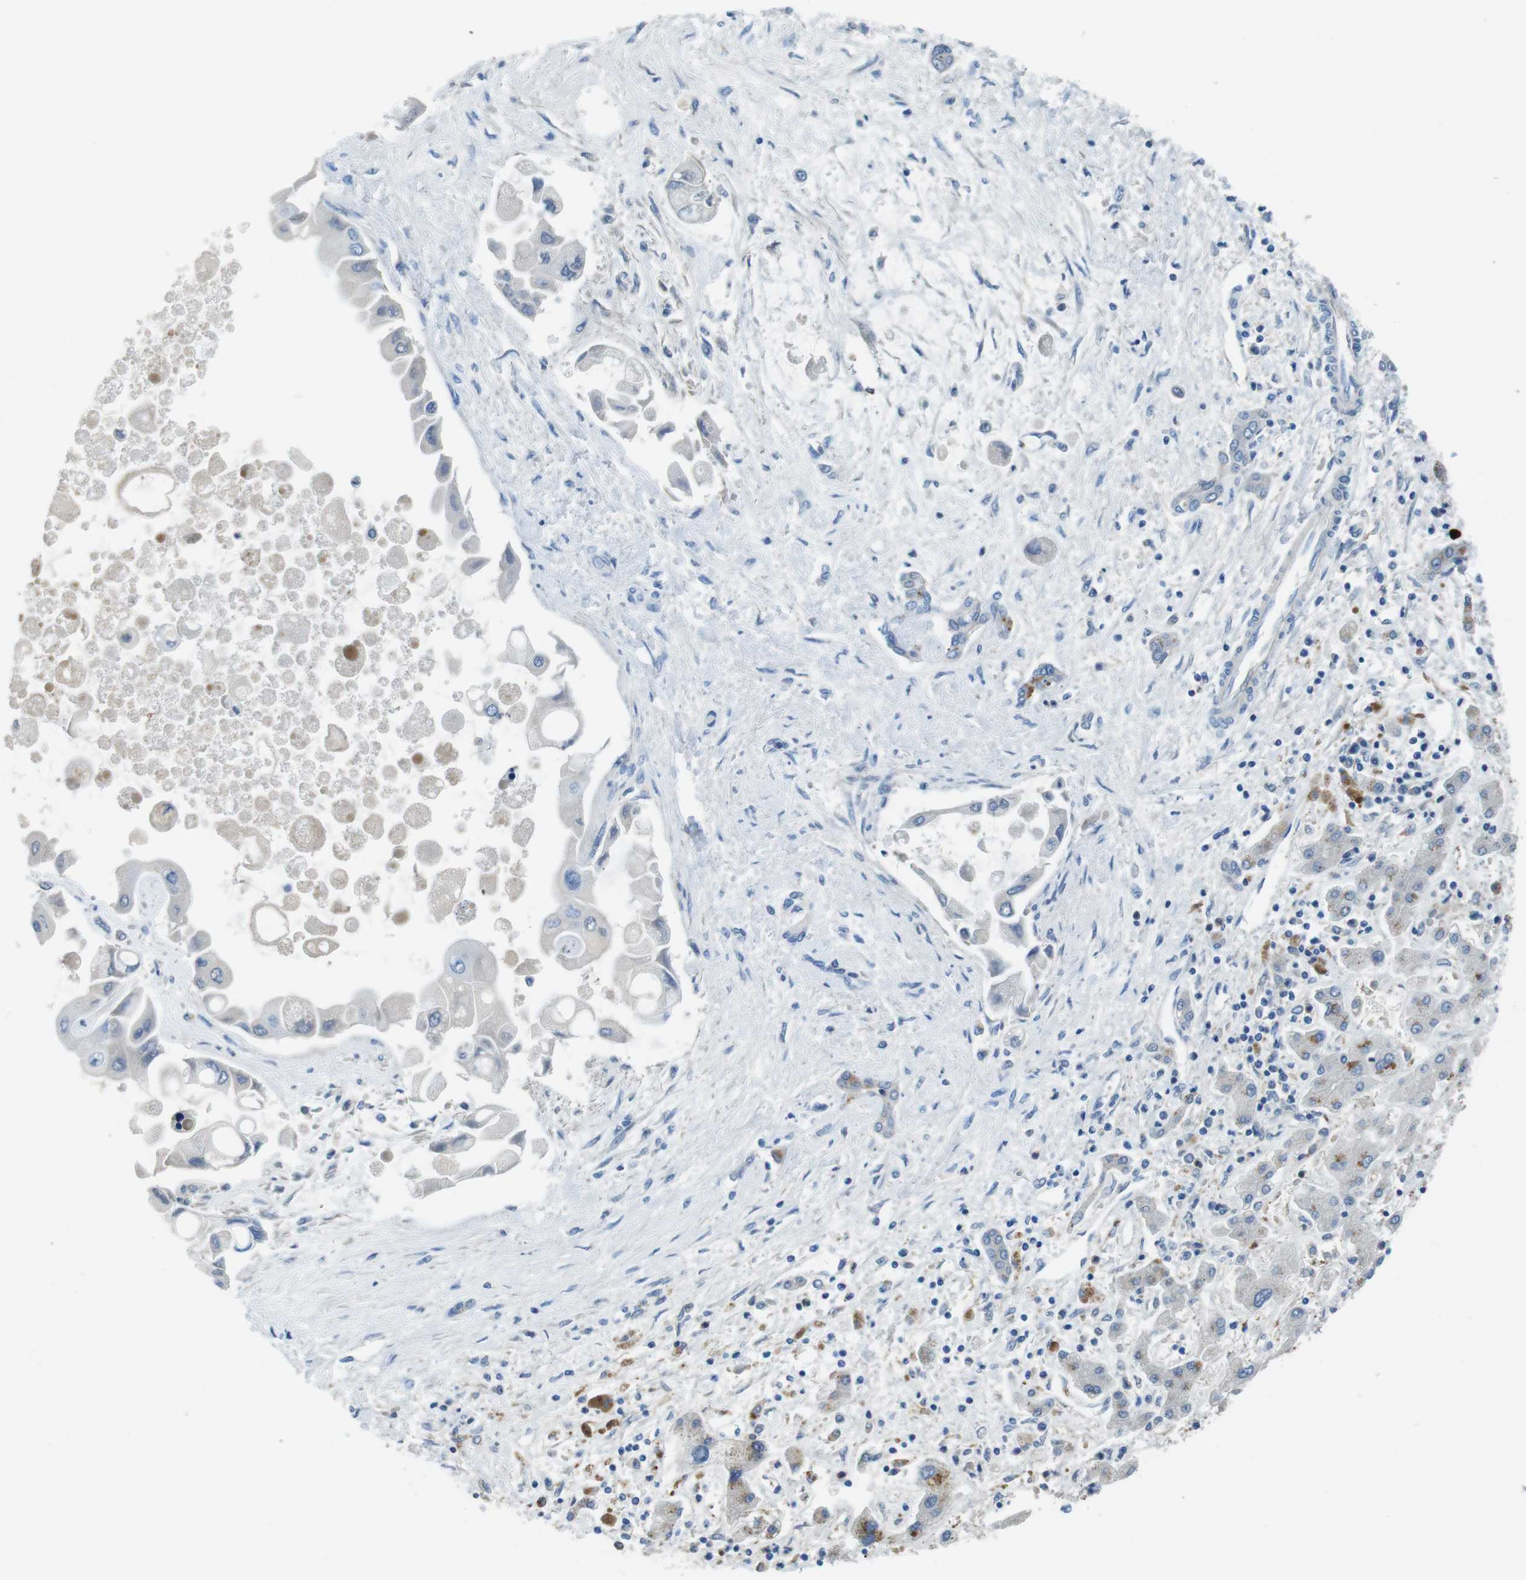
{"staining": {"intensity": "negative", "quantity": "none", "location": "none"}, "tissue": "liver cancer", "cell_type": "Tumor cells", "image_type": "cancer", "snomed": [{"axis": "morphology", "description": "Cholangiocarcinoma"}, {"axis": "topography", "description": "Liver"}], "caption": "Image shows no significant protein expression in tumor cells of liver cancer.", "gene": "TMPRSS15", "patient": {"sex": "male", "age": 50}}